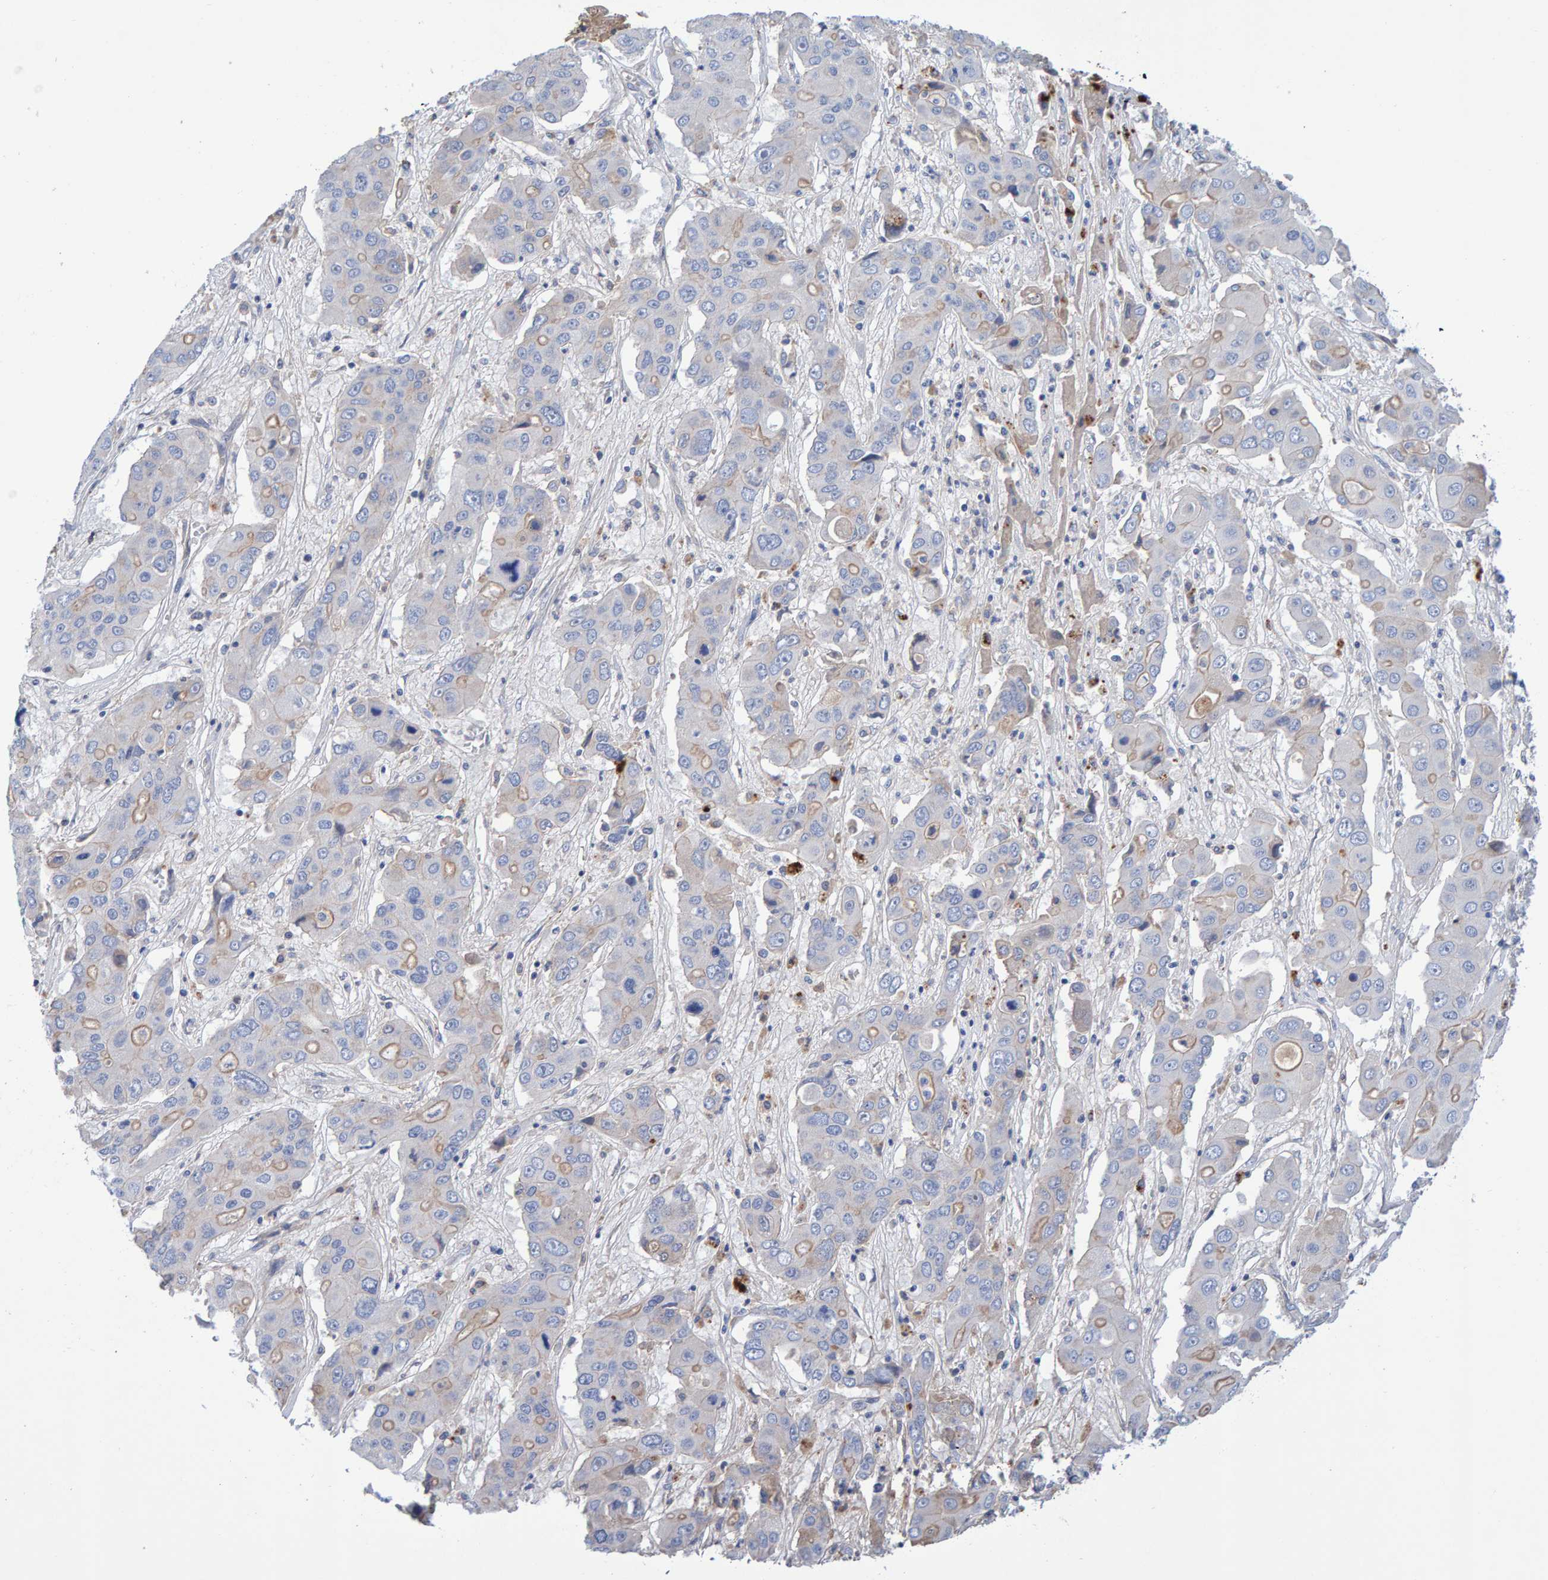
{"staining": {"intensity": "weak", "quantity": "<25%", "location": "cytoplasmic/membranous"}, "tissue": "liver cancer", "cell_type": "Tumor cells", "image_type": "cancer", "snomed": [{"axis": "morphology", "description": "Cholangiocarcinoma"}, {"axis": "topography", "description": "Liver"}], "caption": "Image shows no significant protein staining in tumor cells of liver cancer.", "gene": "EFR3A", "patient": {"sex": "male", "age": 67}}